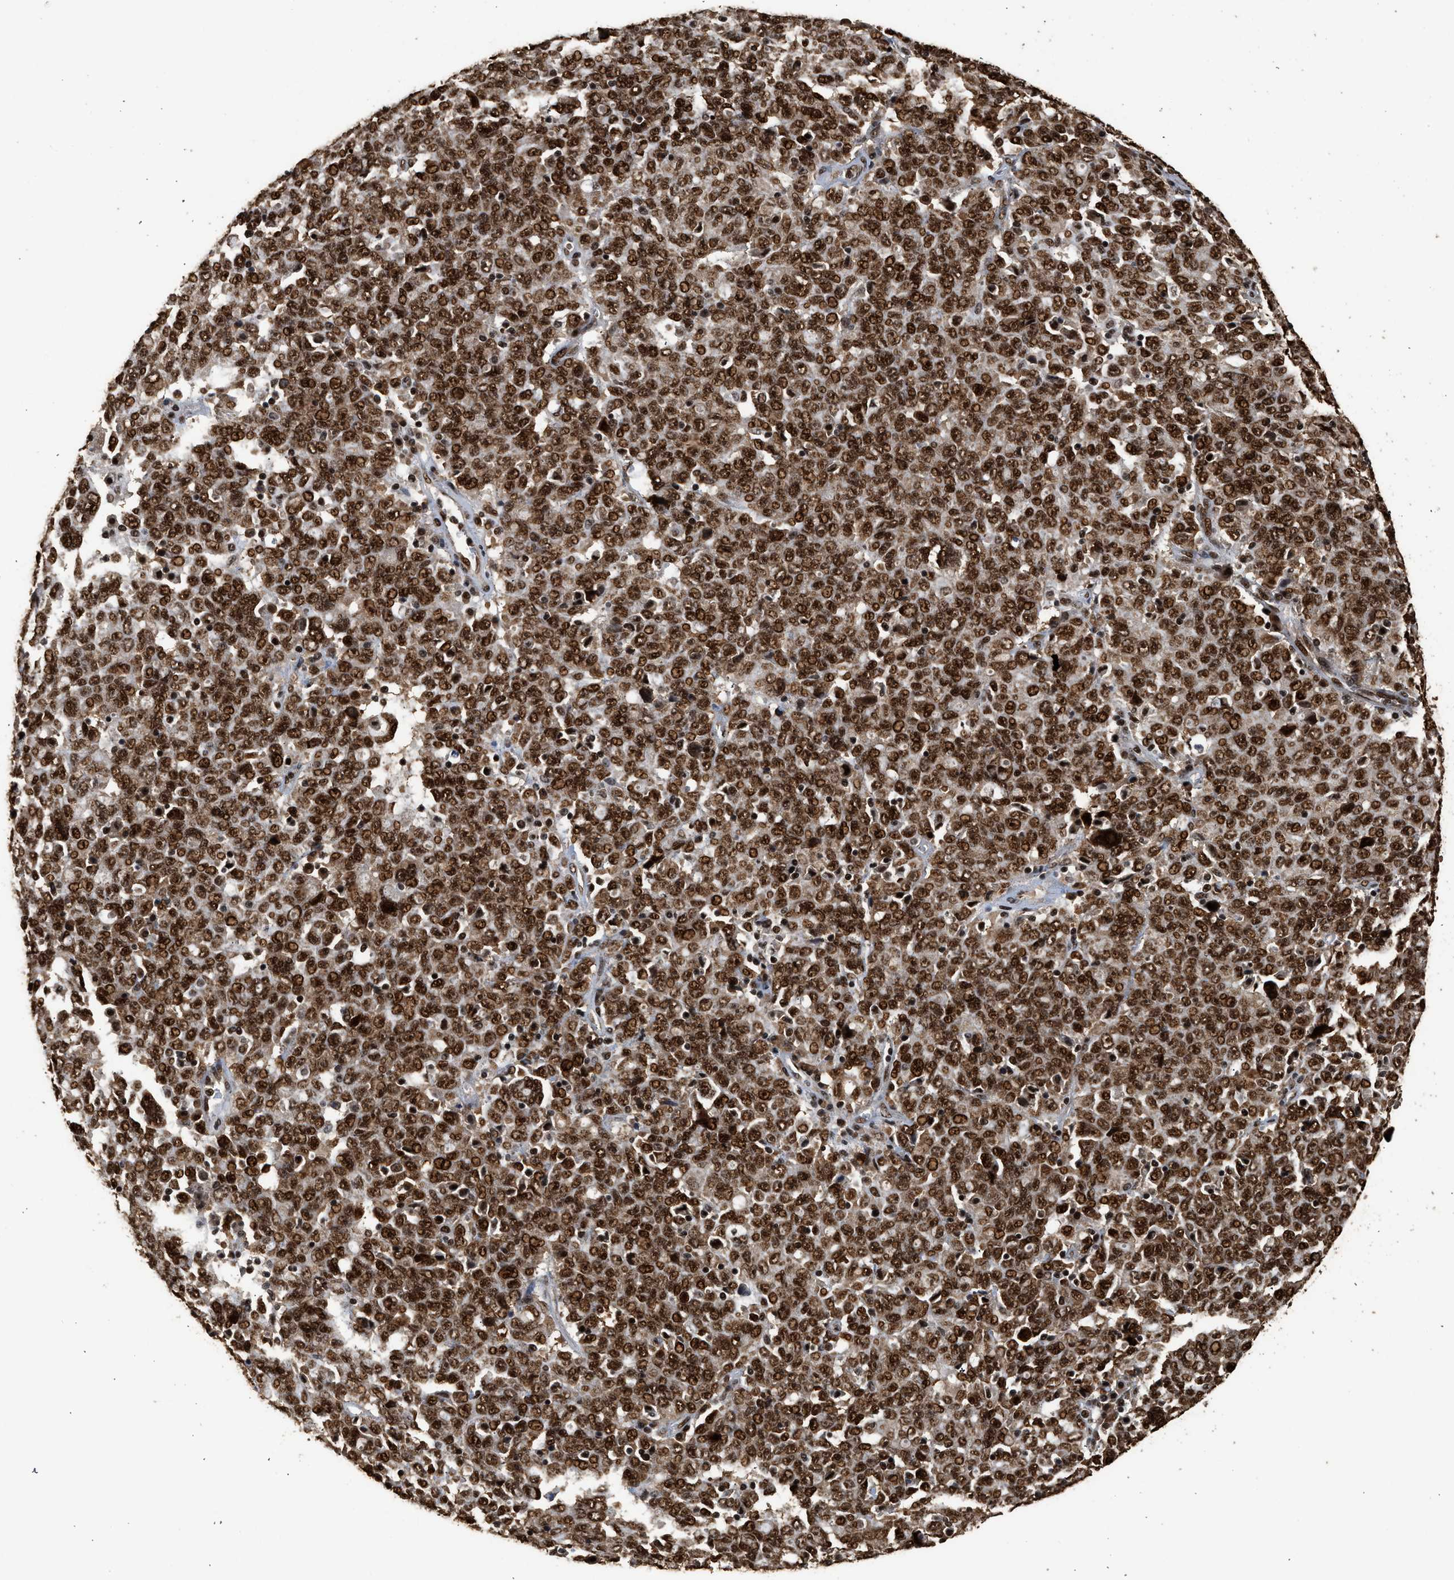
{"staining": {"intensity": "strong", "quantity": ">75%", "location": "cytoplasmic/membranous,nuclear"}, "tissue": "ovarian cancer", "cell_type": "Tumor cells", "image_type": "cancer", "snomed": [{"axis": "morphology", "description": "Carcinoma, endometroid"}, {"axis": "topography", "description": "Ovary"}], "caption": "There is high levels of strong cytoplasmic/membranous and nuclear staining in tumor cells of ovarian endometroid carcinoma, as demonstrated by immunohistochemical staining (brown color).", "gene": "PPP4R3B", "patient": {"sex": "female", "age": 62}}